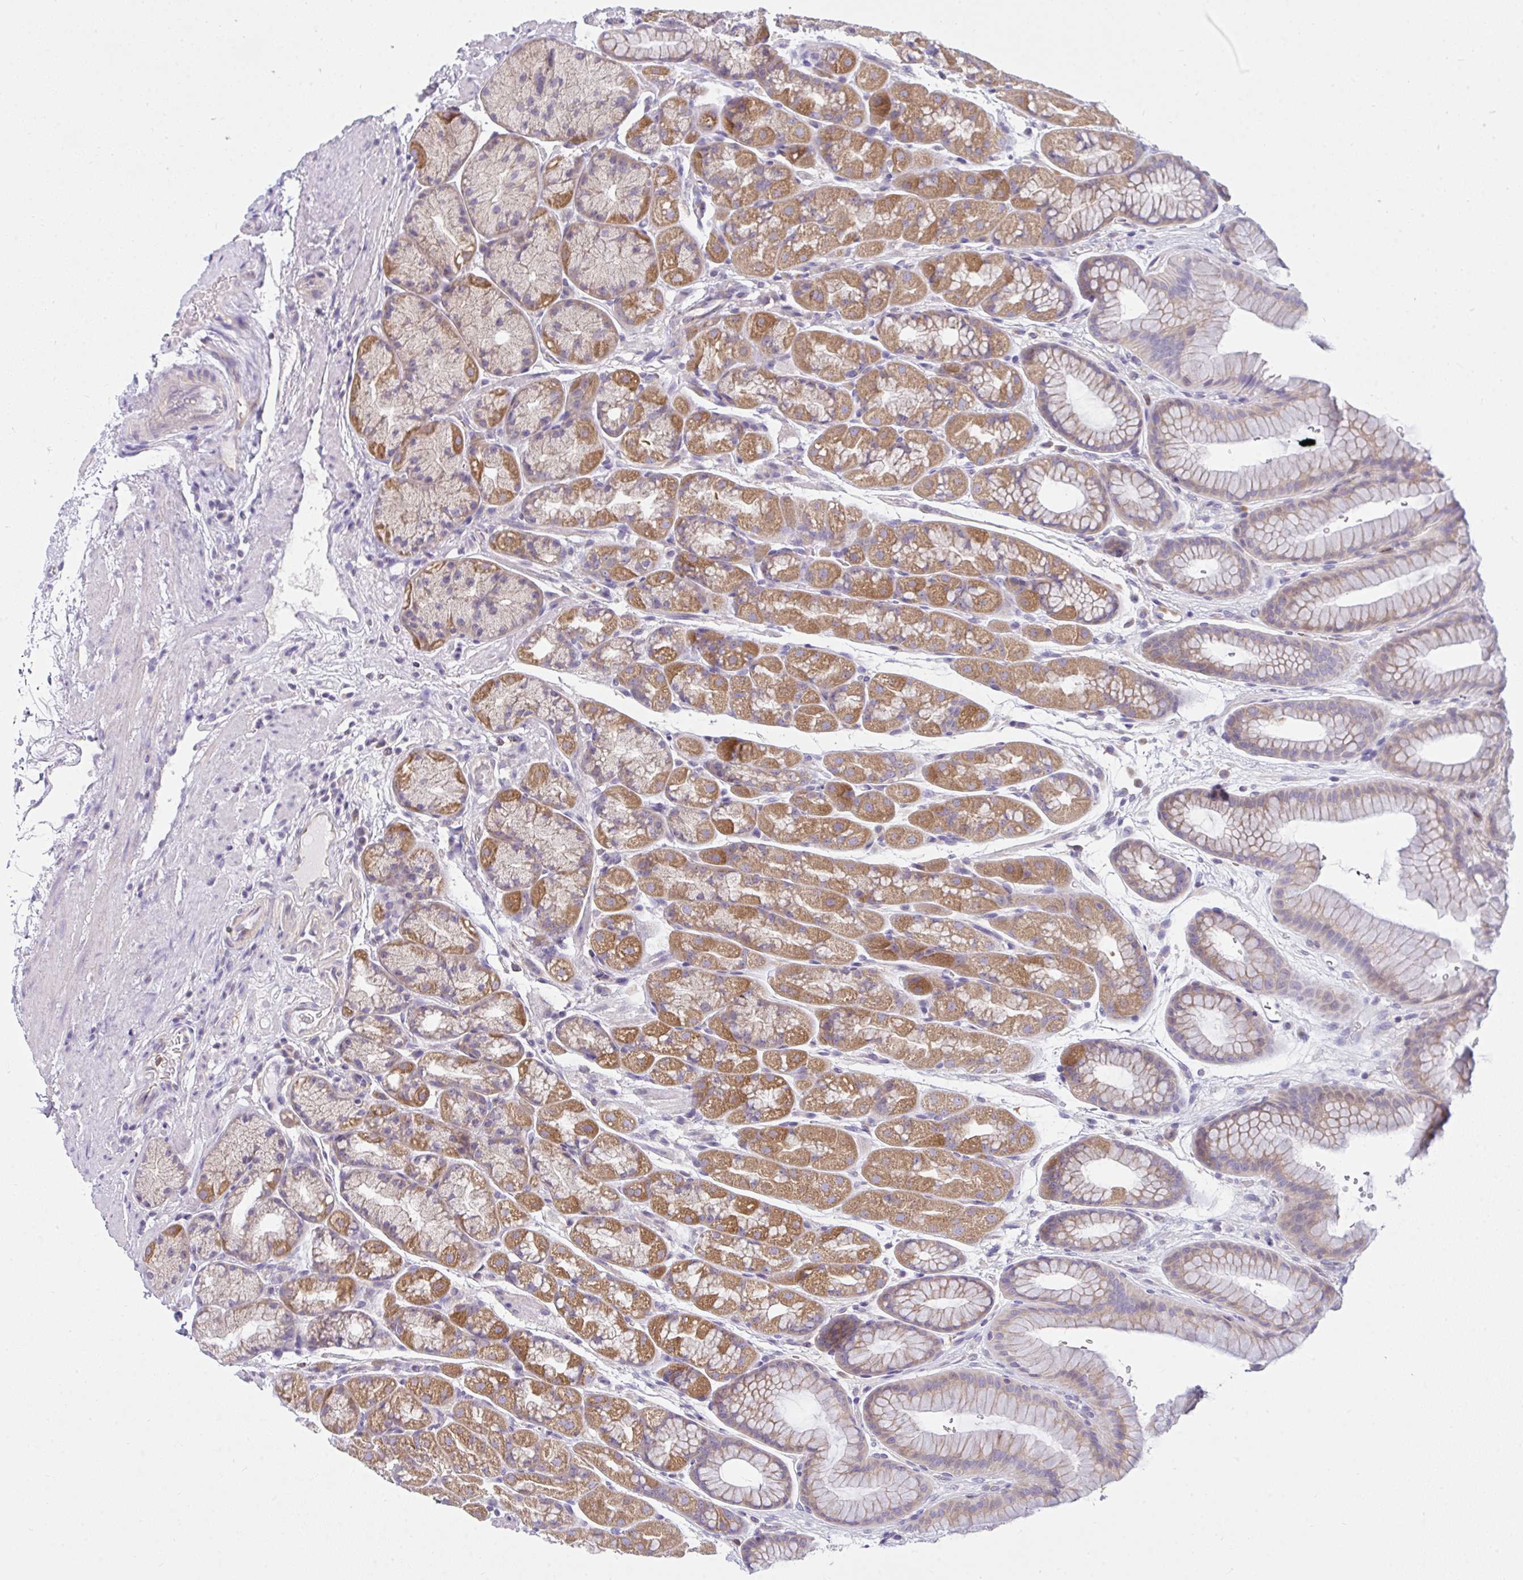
{"staining": {"intensity": "moderate", "quantity": ">75%", "location": "cytoplasmic/membranous"}, "tissue": "stomach", "cell_type": "Glandular cells", "image_type": "normal", "snomed": [{"axis": "morphology", "description": "Normal tissue, NOS"}, {"axis": "topography", "description": "Stomach, lower"}], "caption": "Immunohistochemistry (IHC) staining of unremarkable stomach, which demonstrates medium levels of moderate cytoplasmic/membranous expression in about >75% of glandular cells indicating moderate cytoplasmic/membranous protein staining. The staining was performed using DAB (brown) for protein detection and nuclei were counterstained in hematoxylin (blue).", "gene": "SLC30A6", "patient": {"sex": "male", "age": 67}}